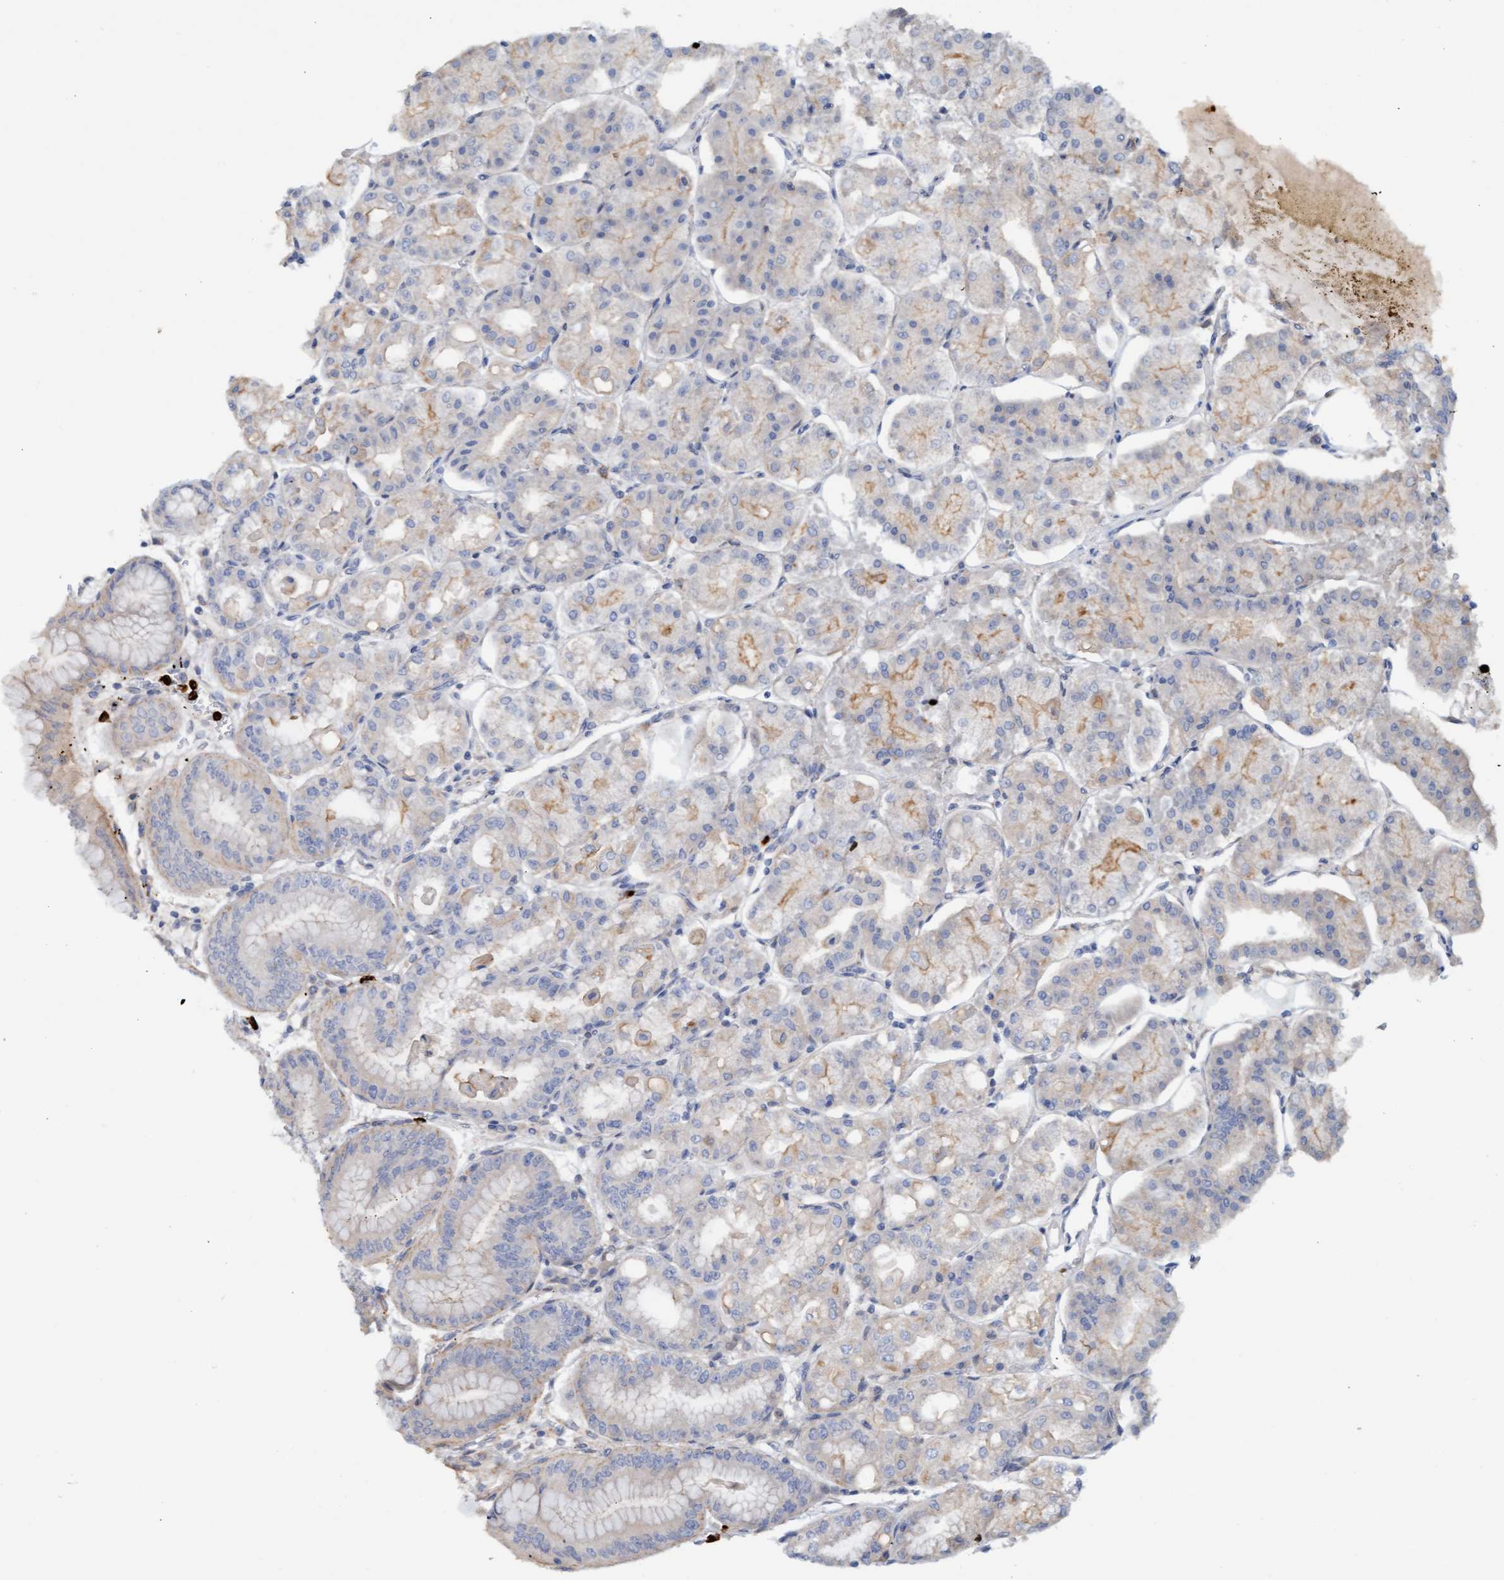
{"staining": {"intensity": "weak", "quantity": "25%-75%", "location": "cytoplasmic/membranous"}, "tissue": "stomach", "cell_type": "Glandular cells", "image_type": "normal", "snomed": [{"axis": "morphology", "description": "Normal tissue, NOS"}, {"axis": "topography", "description": "Stomach, lower"}], "caption": "A brown stain shows weak cytoplasmic/membranous expression of a protein in glandular cells of unremarkable stomach.", "gene": "MMP8", "patient": {"sex": "male", "age": 71}}